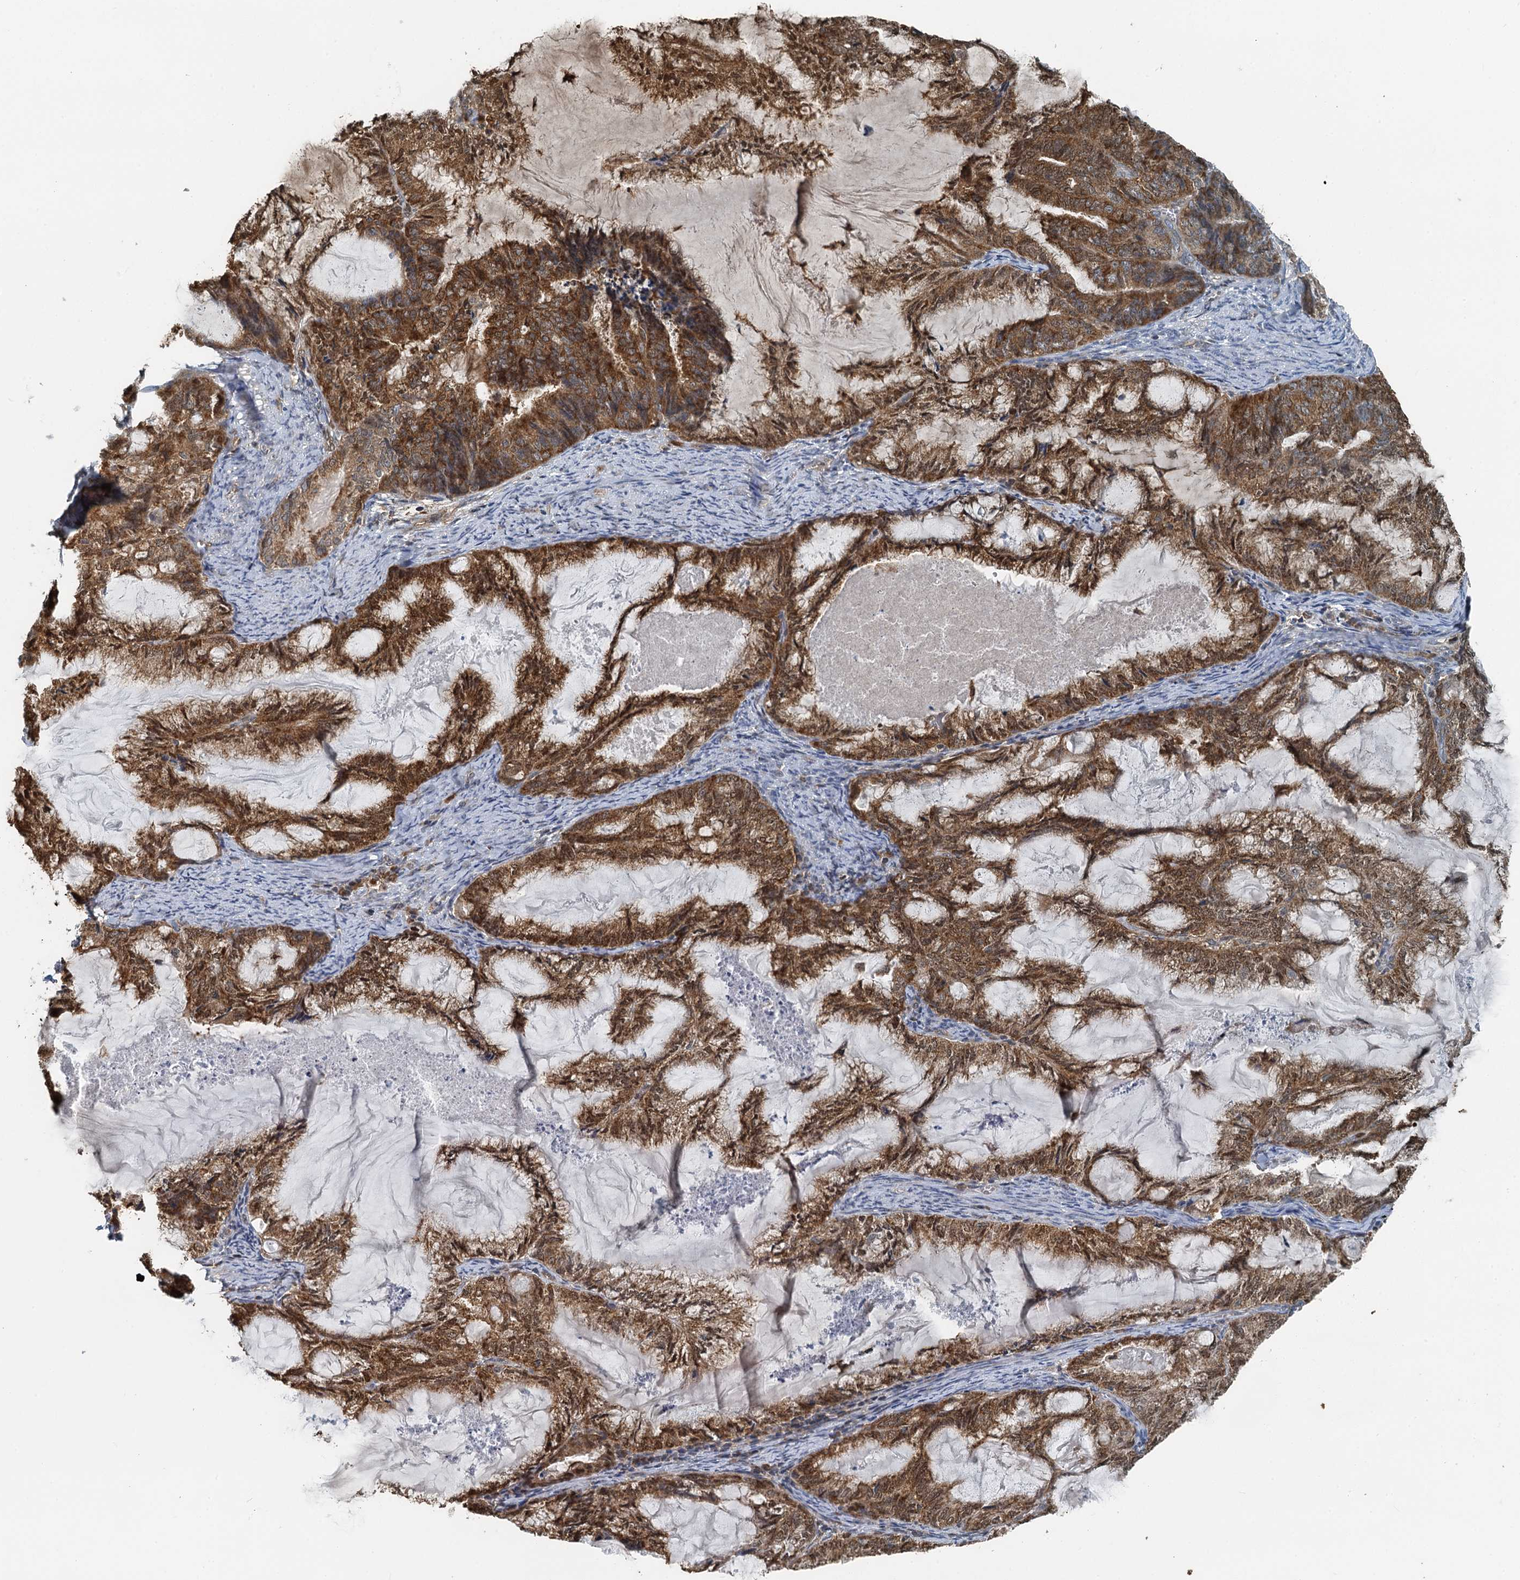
{"staining": {"intensity": "strong", "quantity": ">75%", "location": "cytoplasmic/membranous"}, "tissue": "endometrial cancer", "cell_type": "Tumor cells", "image_type": "cancer", "snomed": [{"axis": "morphology", "description": "Adenocarcinoma, NOS"}, {"axis": "topography", "description": "Endometrium"}], "caption": "Immunohistochemistry (IHC) of adenocarcinoma (endometrial) displays high levels of strong cytoplasmic/membranous positivity in approximately >75% of tumor cells.", "gene": "GPI", "patient": {"sex": "female", "age": 86}}